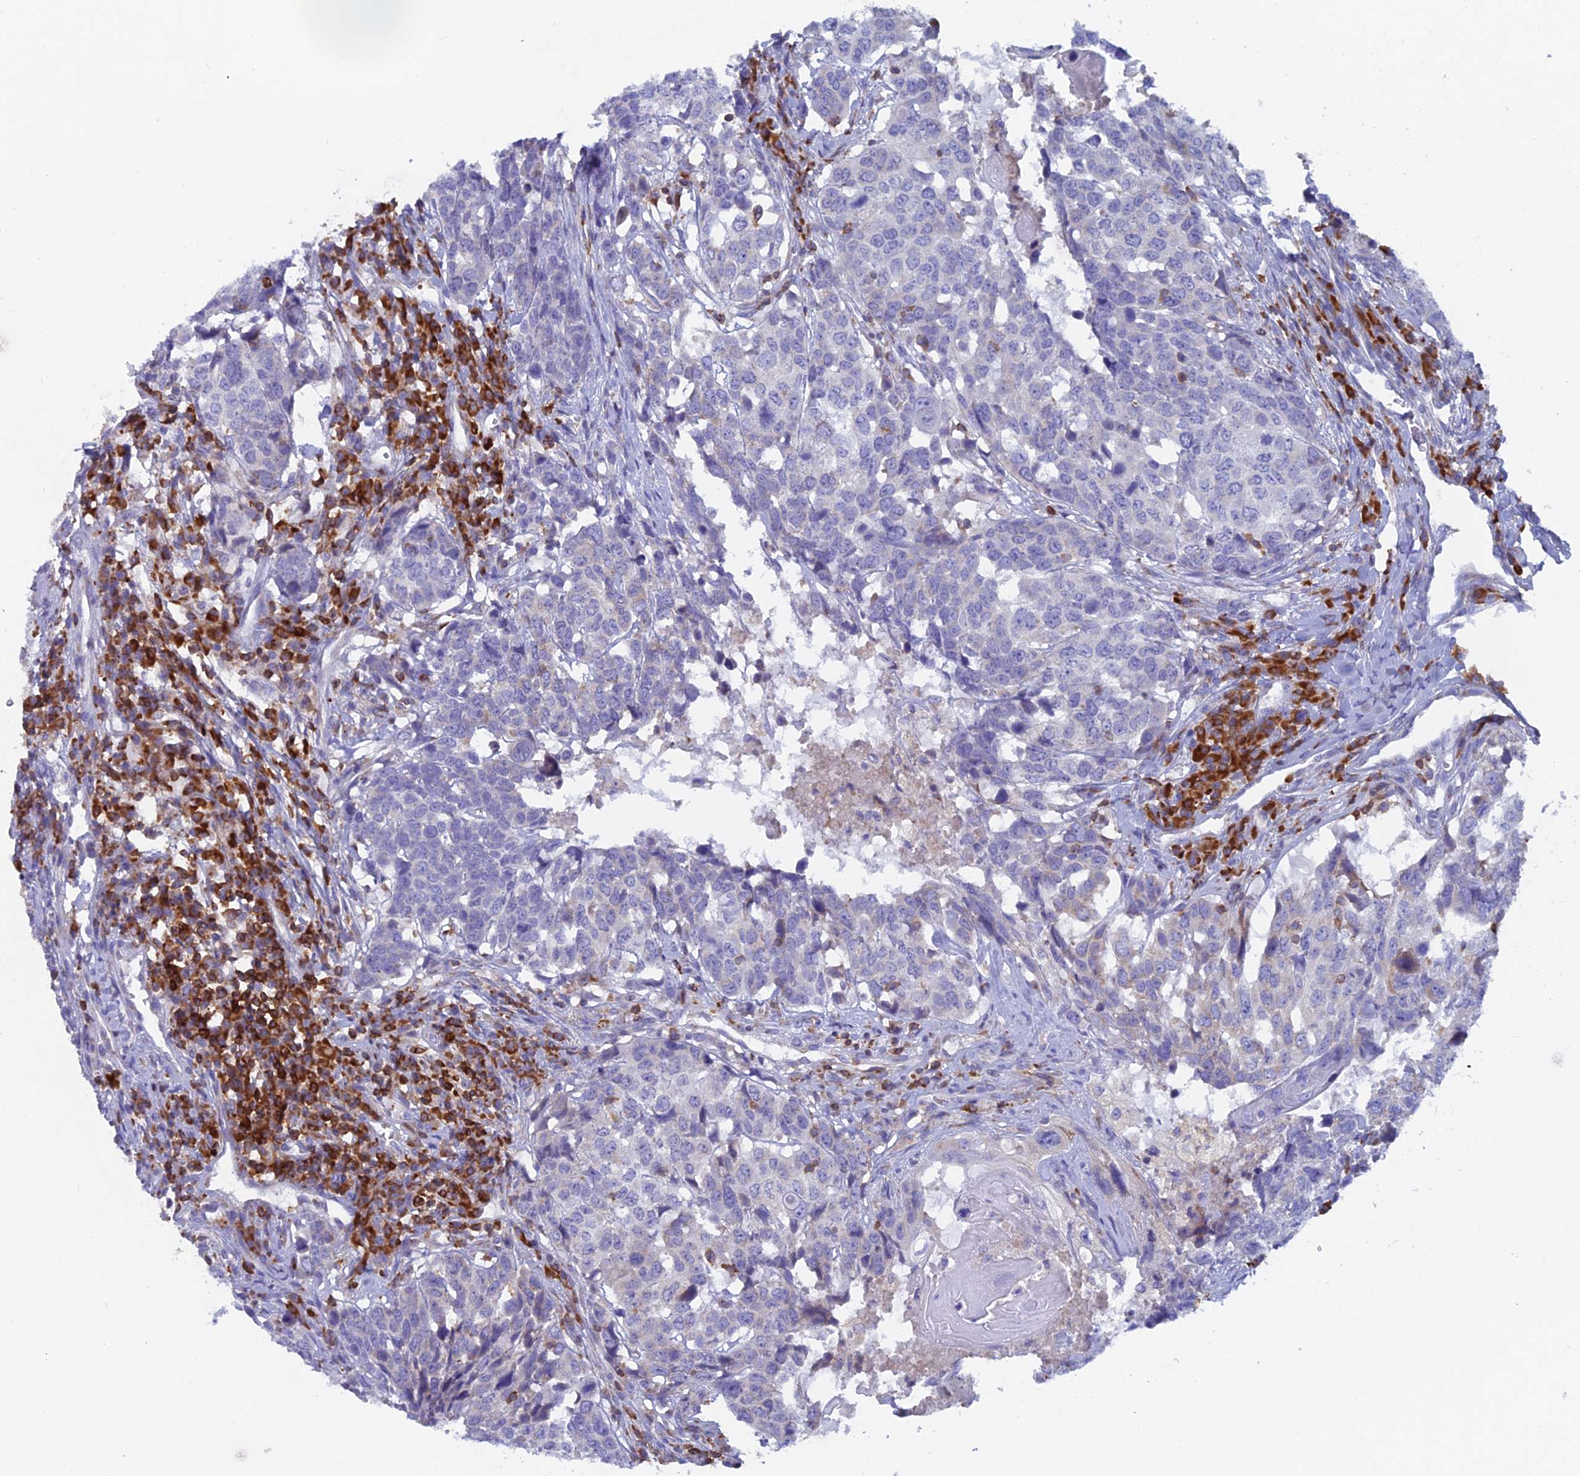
{"staining": {"intensity": "negative", "quantity": "none", "location": "none"}, "tissue": "head and neck cancer", "cell_type": "Tumor cells", "image_type": "cancer", "snomed": [{"axis": "morphology", "description": "Squamous cell carcinoma, NOS"}, {"axis": "topography", "description": "Head-Neck"}], "caption": "Tumor cells are negative for brown protein staining in head and neck cancer (squamous cell carcinoma). The staining is performed using DAB (3,3'-diaminobenzidine) brown chromogen with nuclei counter-stained in using hematoxylin.", "gene": "ABI3BP", "patient": {"sex": "male", "age": 66}}